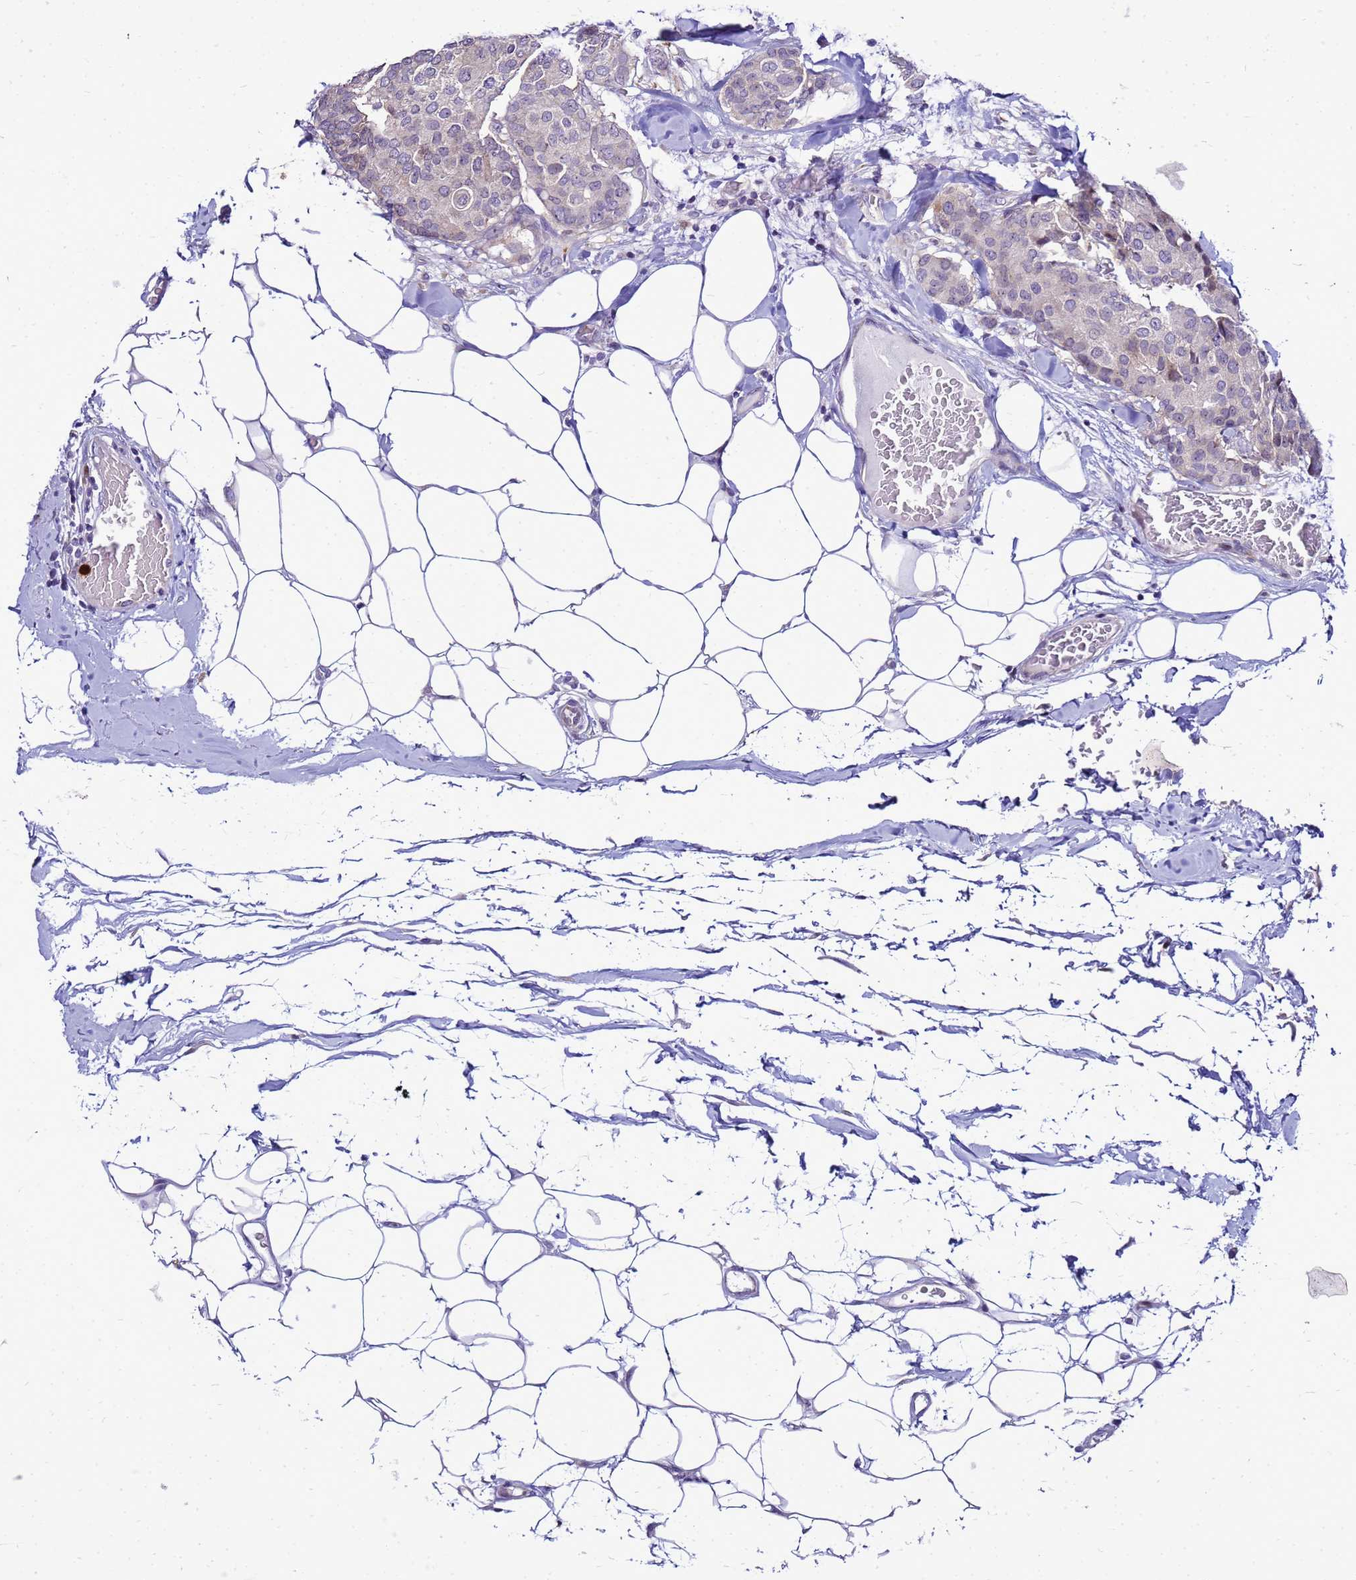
{"staining": {"intensity": "negative", "quantity": "none", "location": "none"}, "tissue": "breast cancer", "cell_type": "Tumor cells", "image_type": "cancer", "snomed": [{"axis": "morphology", "description": "Duct carcinoma"}, {"axis": "topography", "description": "Breast"}], "caption": "Human breast cancer (invasive ductal carcinoma) stained for a protein using immunohistochemistry demonstrates no staining in tumor cells.", "gene": "VPS4B", "patient": {"sex": "female", "age": 75}}